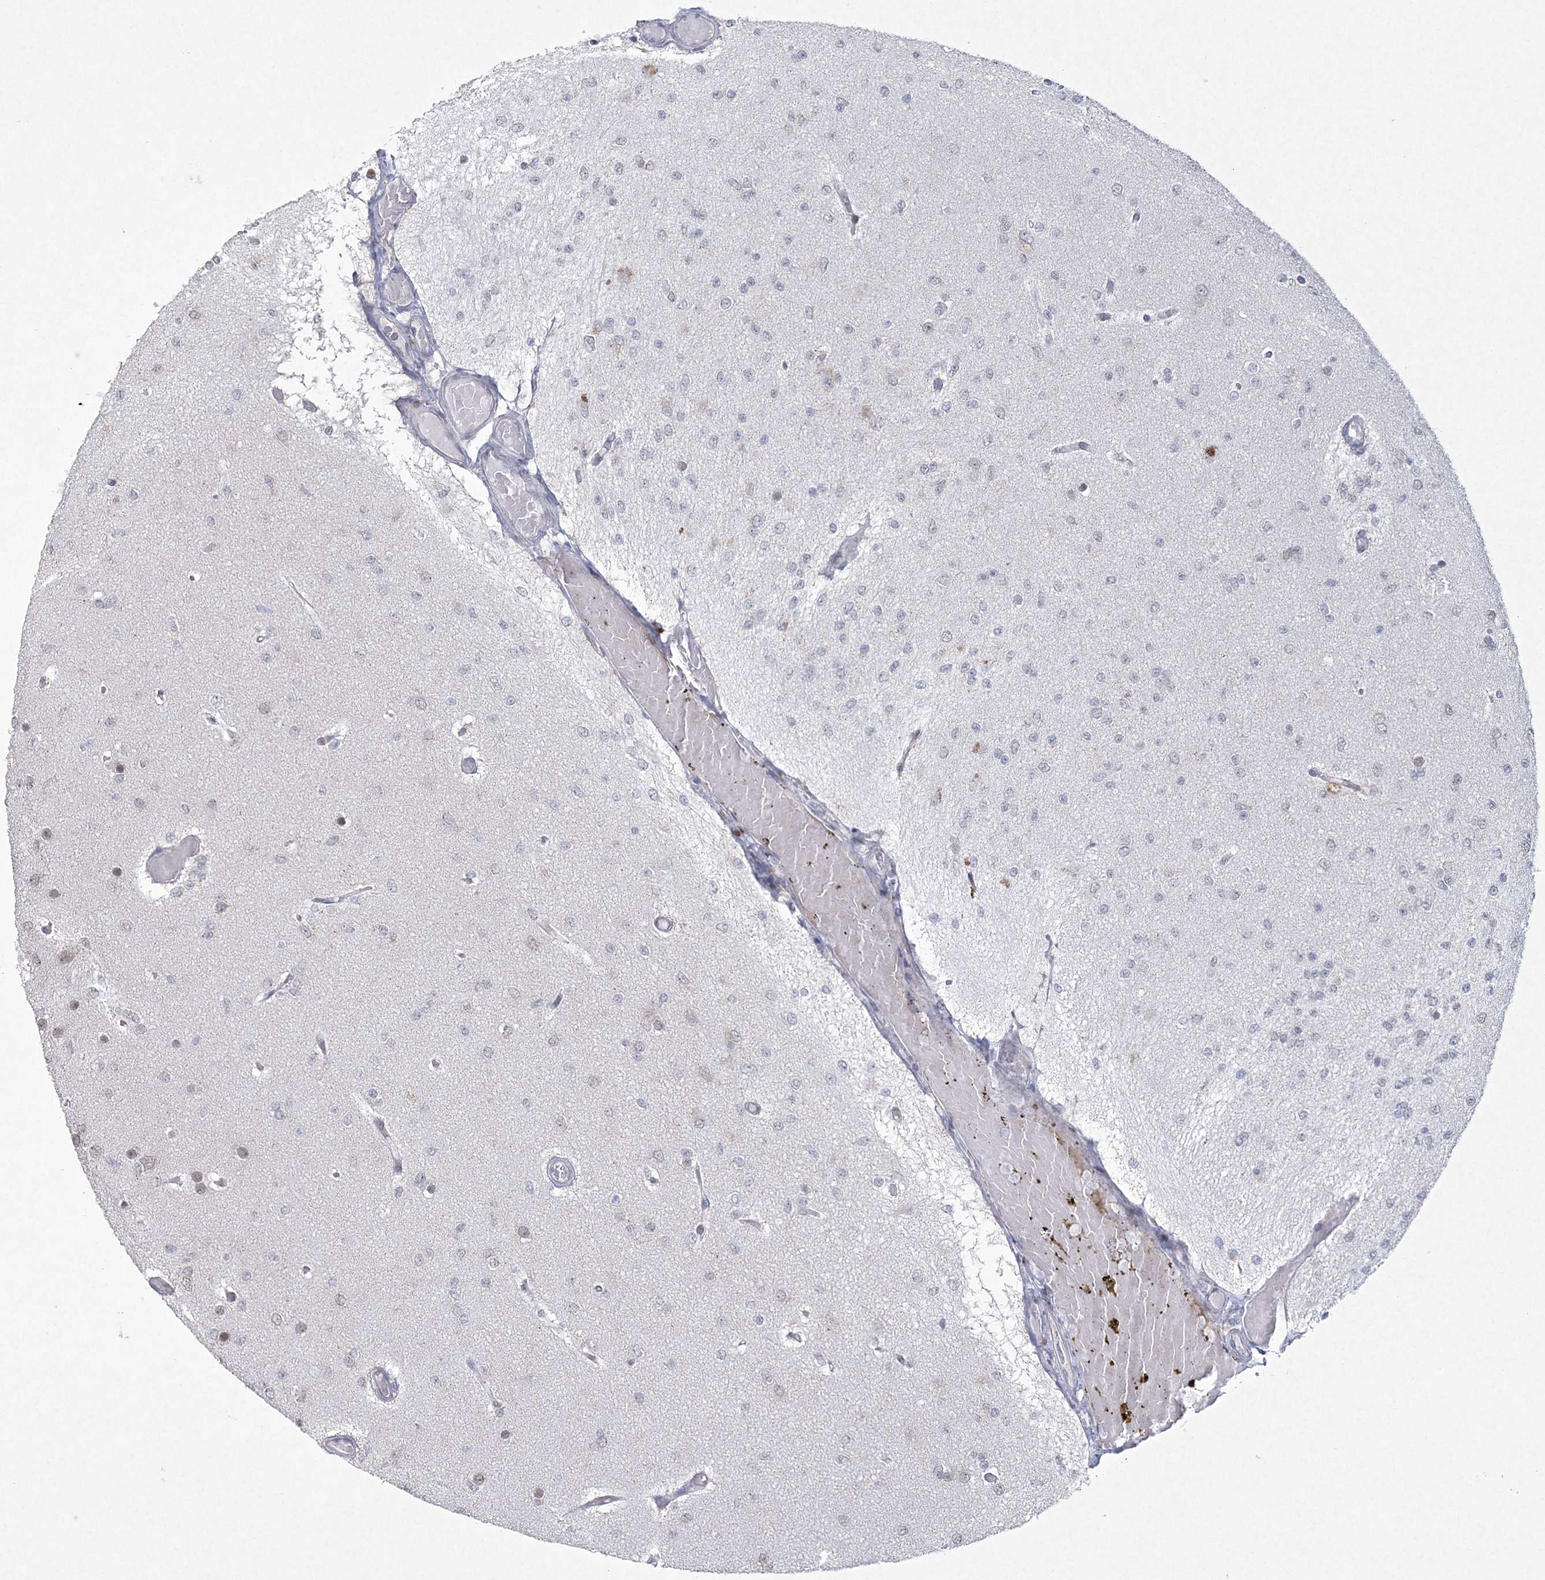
{"staining": {"intensity": "negative", "quantity": "none", "location": "none"}, "tissue": "glioma", "cell_type": "Tumor cells", "image_type": "cancer", "snomed": [{"axis": "morphology", "description": "Glioma, malignant, Low grade"}, {"axis": "topography", "description": "Brain"}], "caption": "There is no significant staining in tumor cells of glioma.", "gene": "CES4A", "patient": {"sex": "female", "age": 22}}